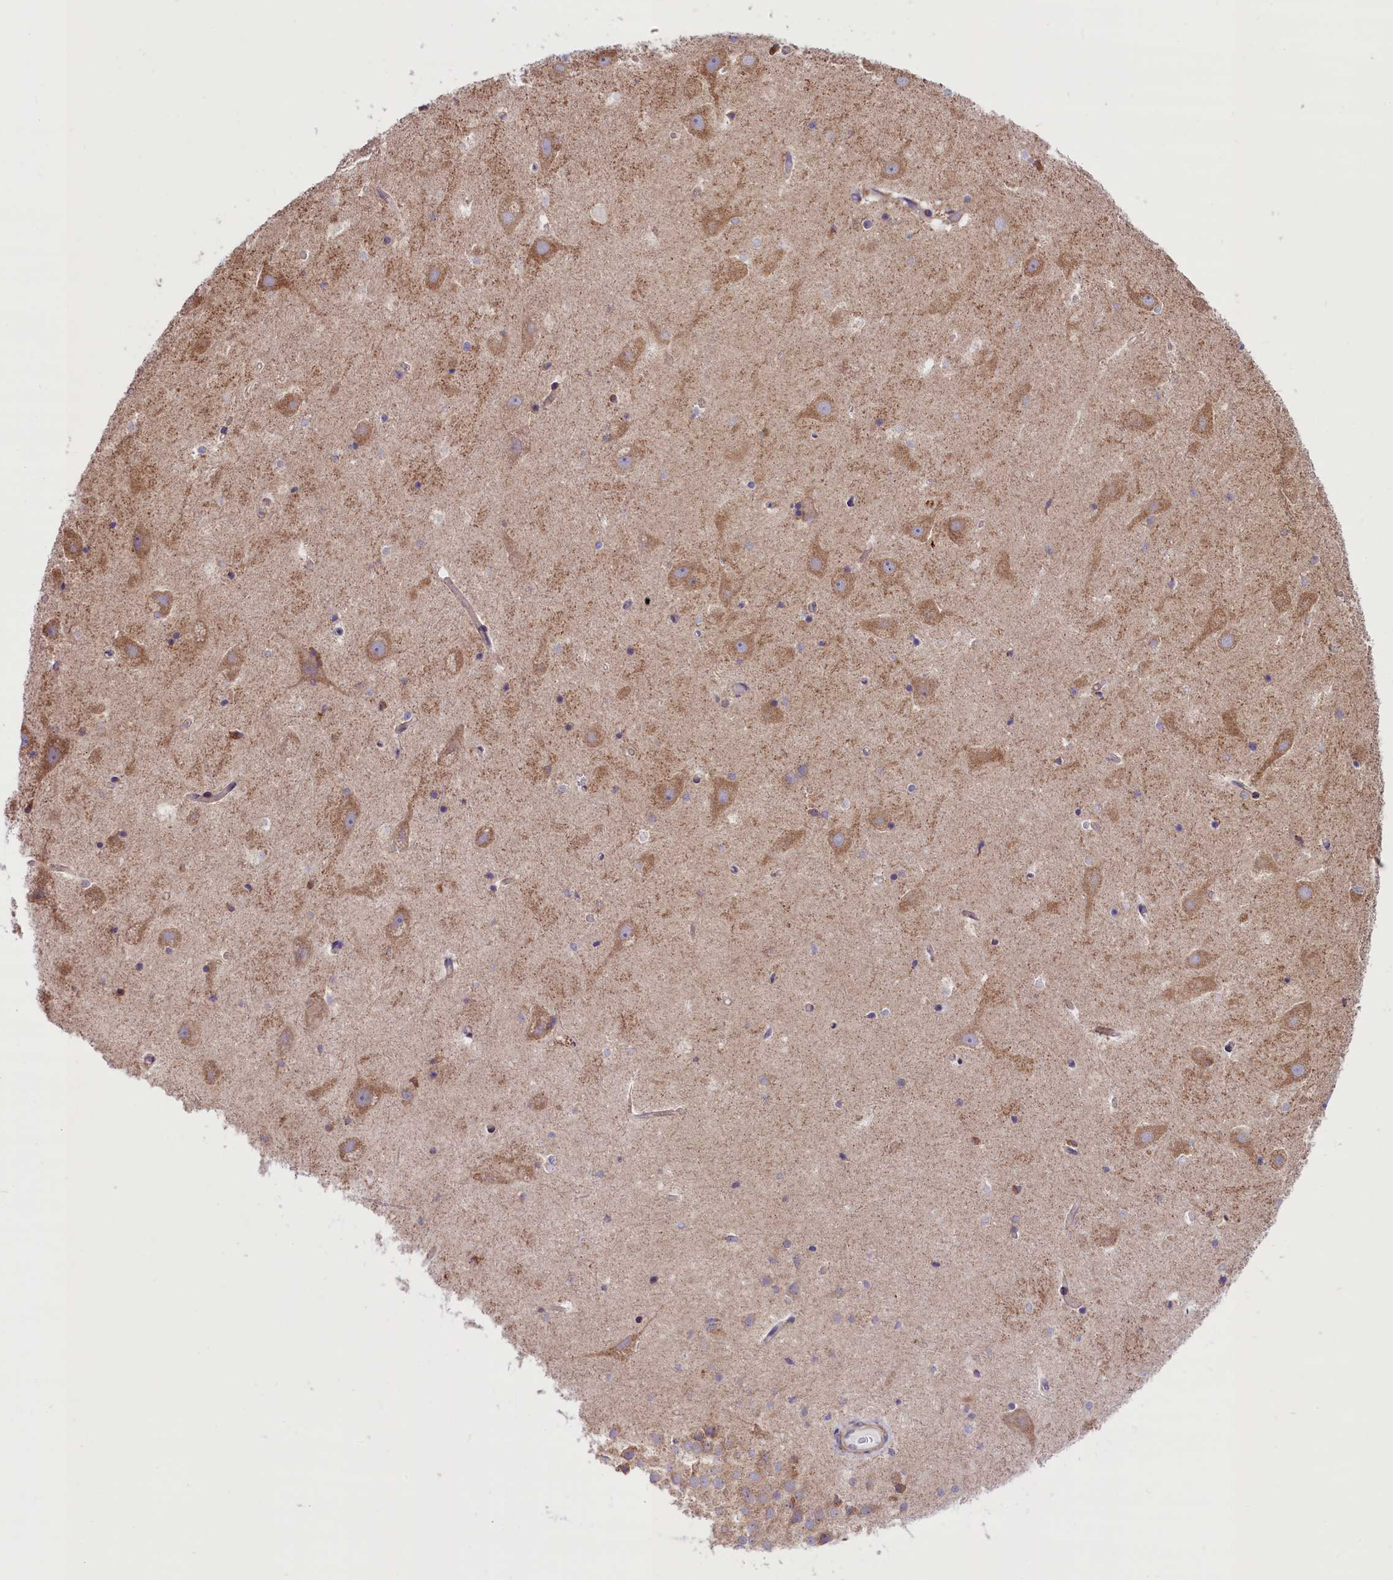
{"staining": {"intensity": "negative", "quantity": "none", "location": "none"}, "tissue": "hippocampus", "cell_type": "Glial cells", "image_type": "normal", "snomed": [{"axis": "morphology", "description": "Normal tissue, NOS"}, {"axis": "topography", "description": "Hippocampus"}], "caption": "Human hippocampus stained for a protein using IHC reveals no expression in glial cells.", "gene": "PTPRU", "patient": {"sex": "female", "age": 52}}